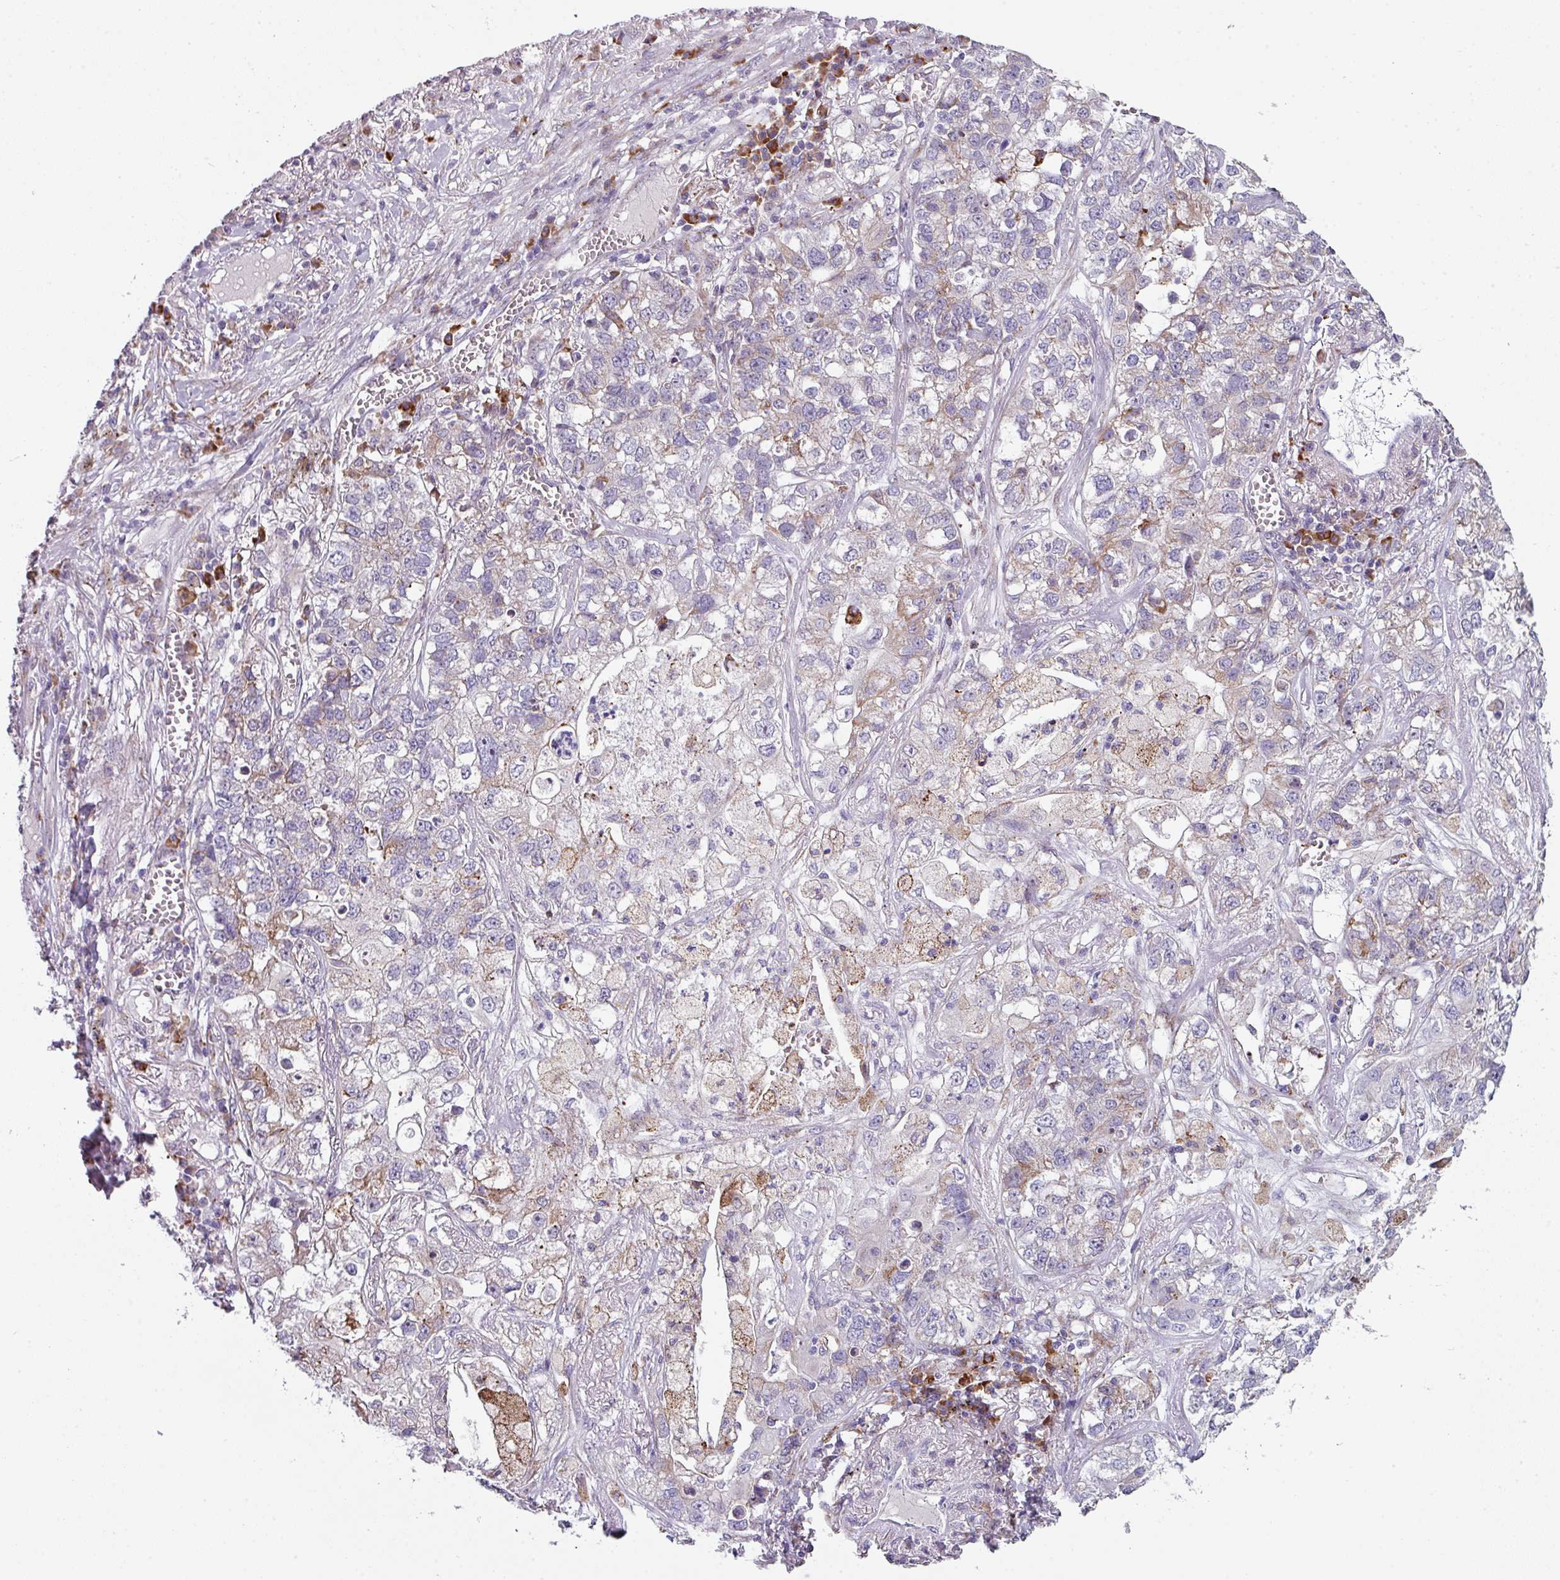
{"staining": {"intensity": "weak", "quantity": "<25%", "location": "cytoplasmic/membranous"}, "tissue": "lung cancer", "cell_type": "Tumor cells", "image_type": "cancer", "snomed": [{"axis": "morphology", "description": "Adenocarcinoma, NOS"}, {"axis": "topography", "description": "Lung"}], "caption": "The photomicrograph shows no significant positivity in tumor cells of lung cancer.", "gene": "BMS1", "patient": {"sex": "male", "age": 49}}